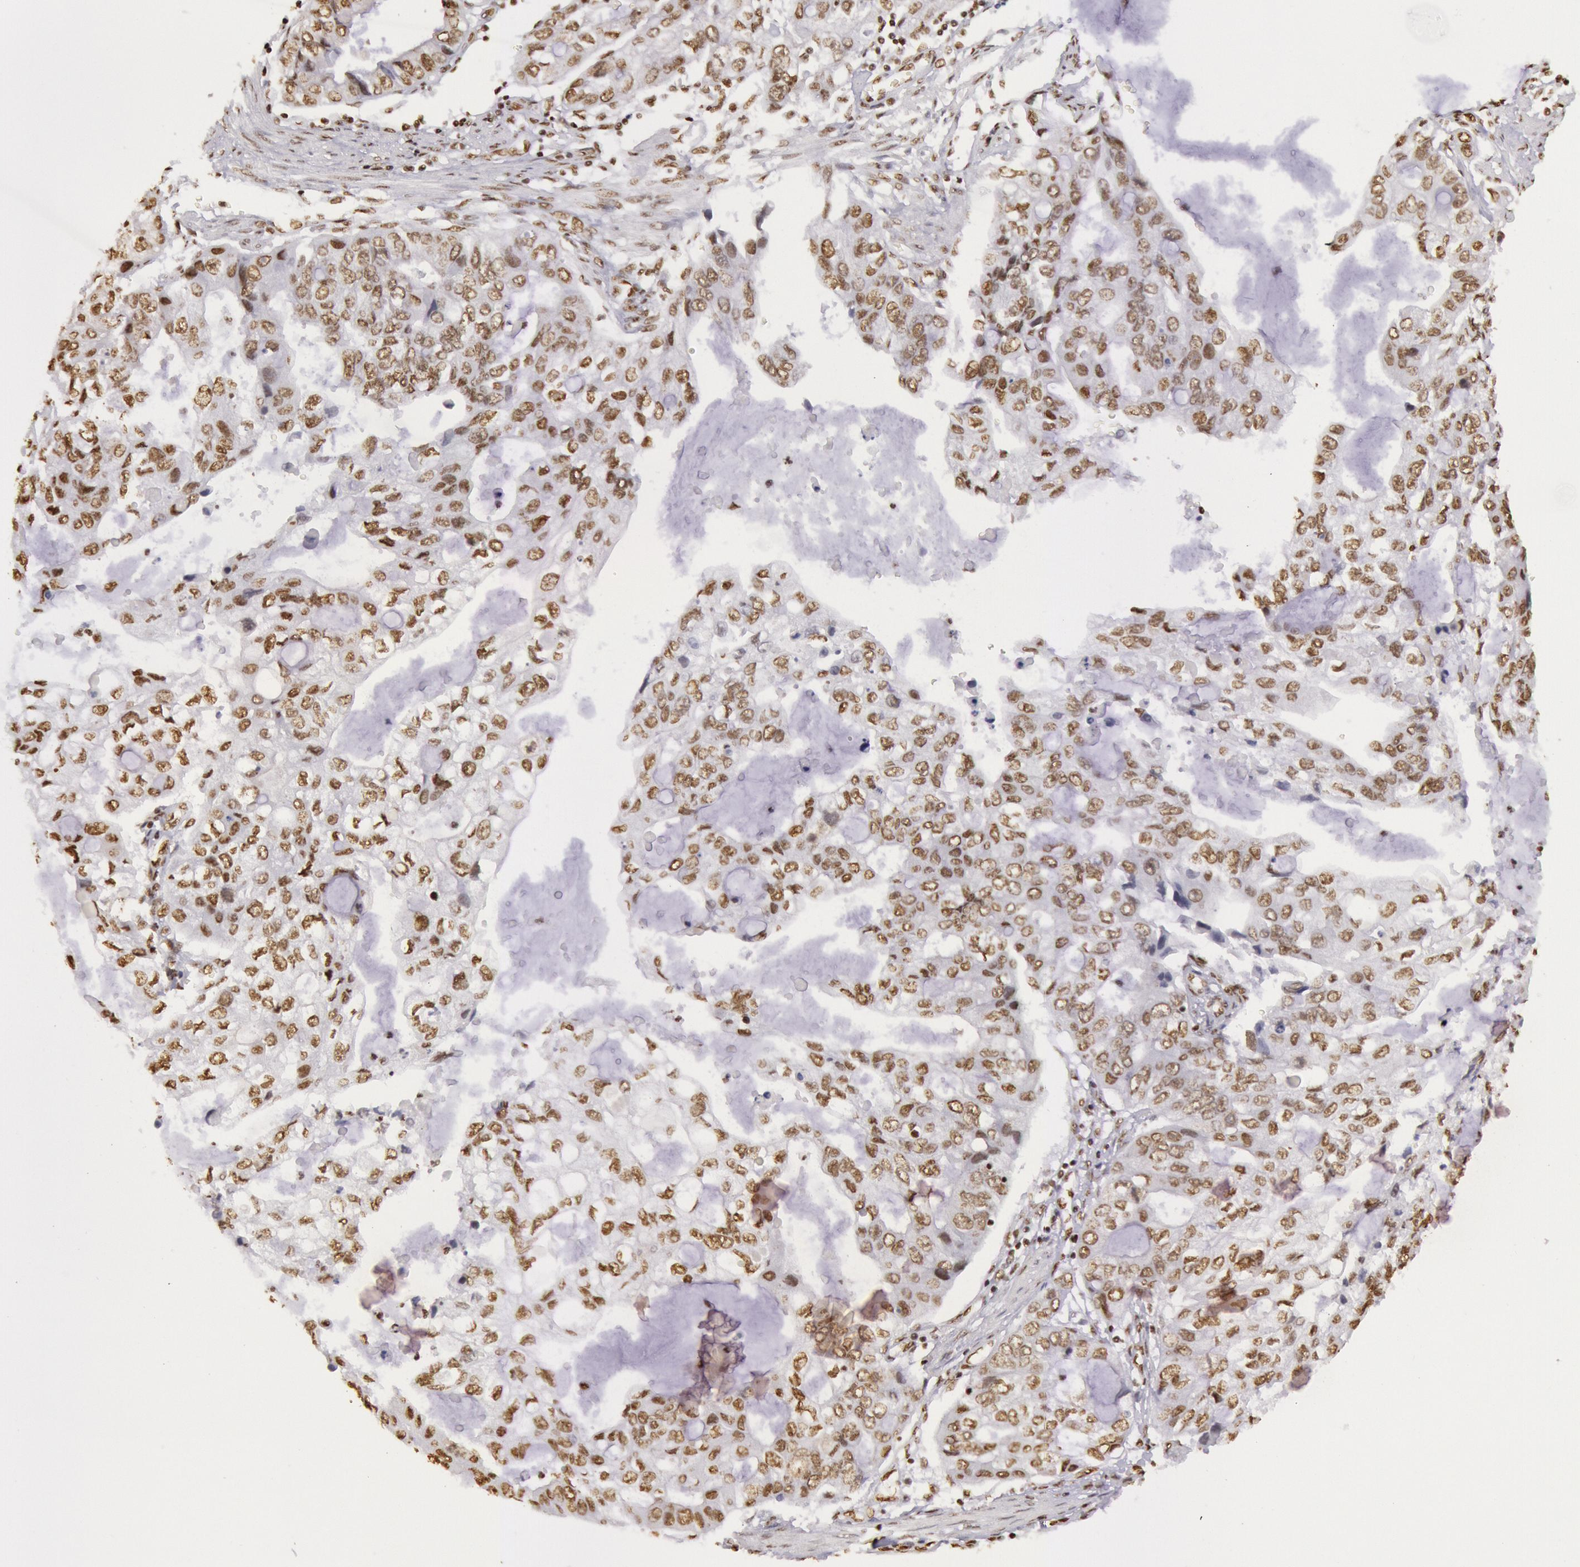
{"staining": {"intensity": "moderate", "quantity": ">75%", "location": "nuclear"}, "tissue": "stomach cancer", "cell_type": "Tumor cells", "image_type": "cancer", "snomed": [{"axis": "morphology", "description": "Adenocarcinoma, NOS"}, {"axis": "topography", "description": "Stomach, upper"}], "caption": "Moderate nuclear protein positivity is present in about >75% of tumor cells in stomach adenocarcinoma. The staining was performed using DAB (3,3'-diaminobenzidine) to visualize the protein expression in brown, while the nuclei were stained in blue with hematoxylin (Magnification: 20x).", "gene": "HNRNPH2", "patient": {"sex": "female", "age": 52}}